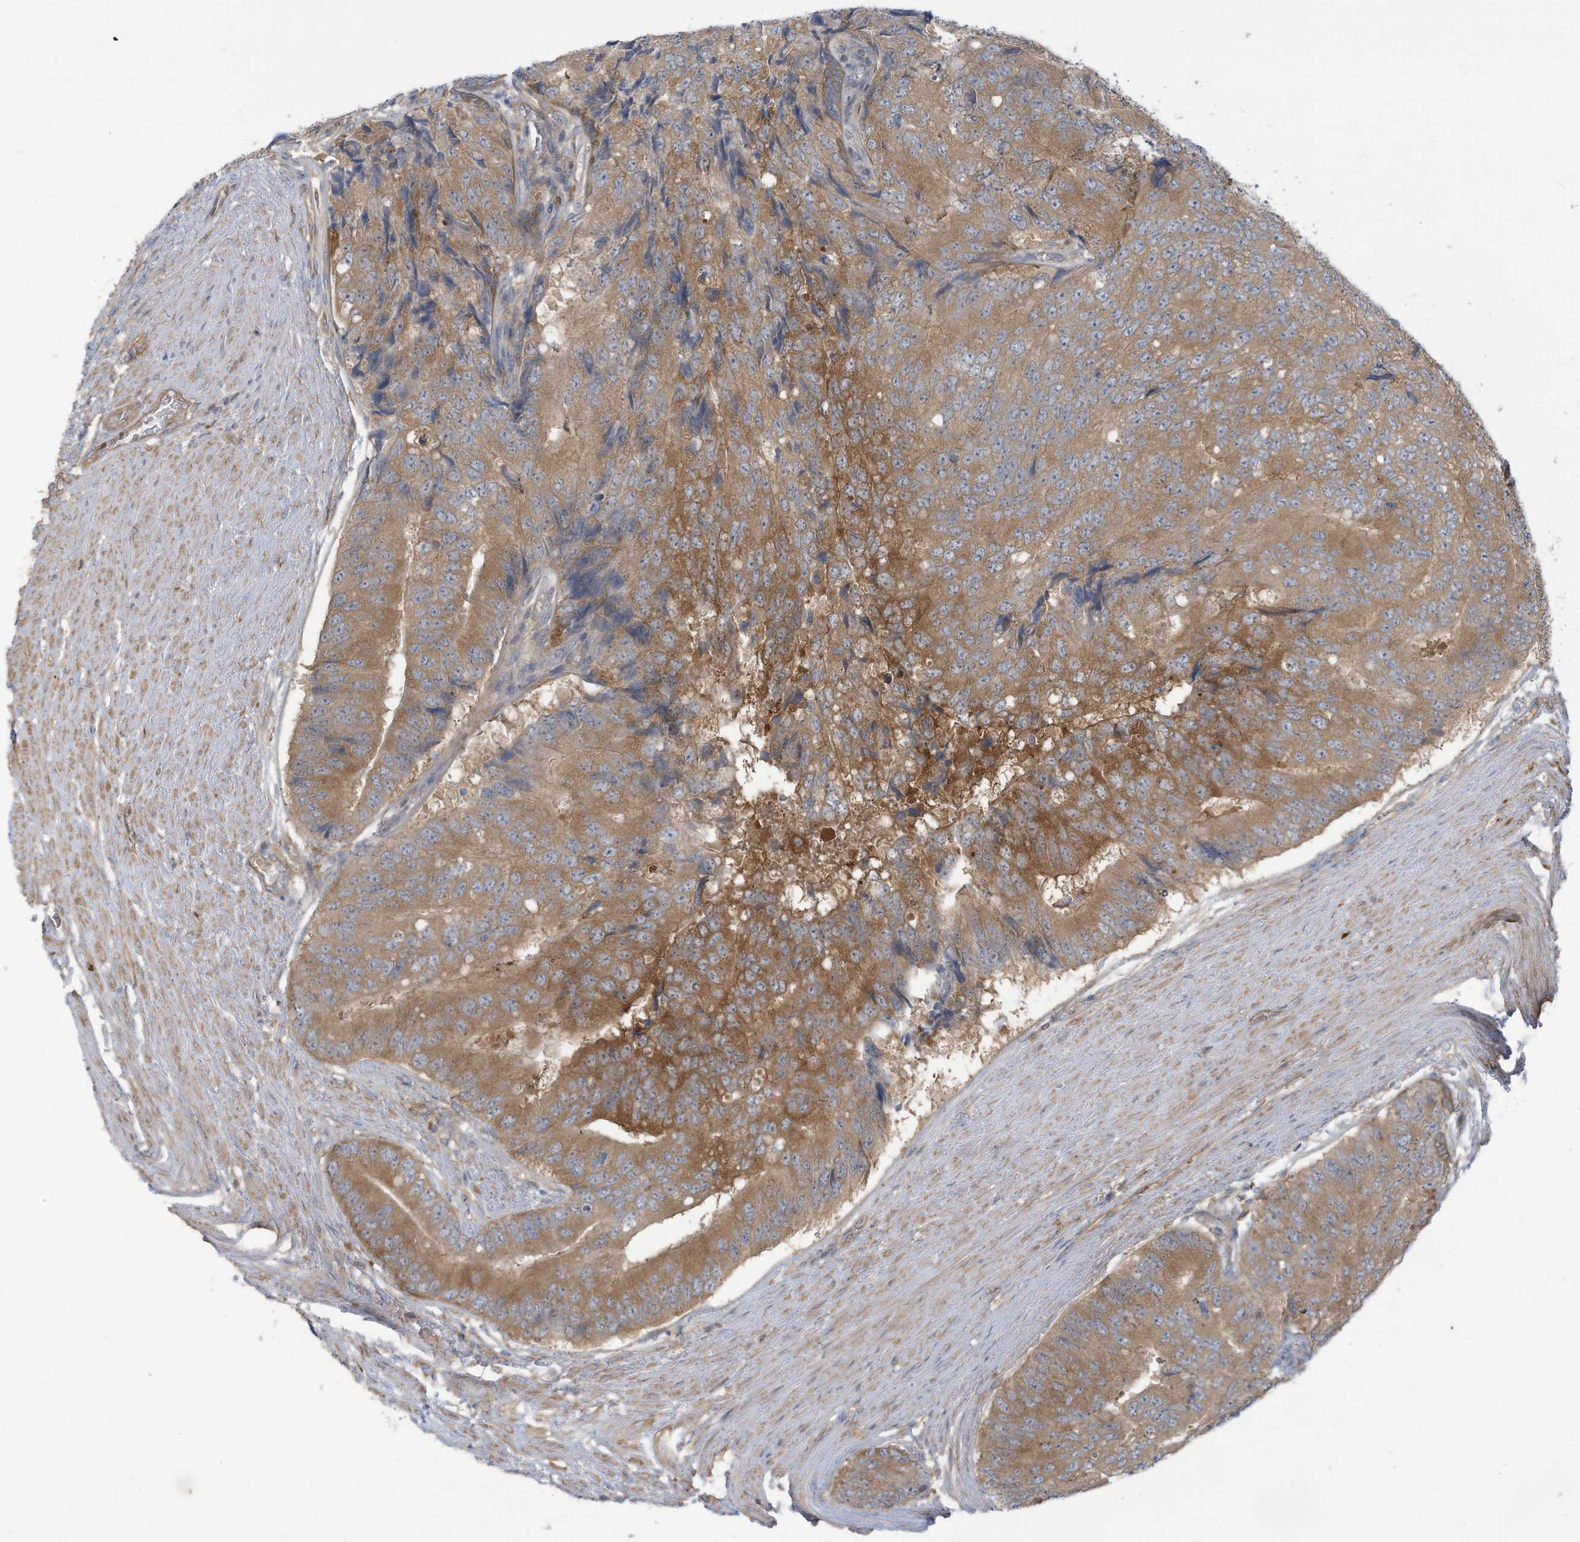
{"staining": {"intensity": "moderate", "quantity": ">75%", "location": "cytoplasmic/membranous"}, "tissue": "prostate cancer", "cell_type": "Tumor cells", "image_type": "cancer", "snomed": [{"axis": "morphology", "description": "Adenocarcinoma, High grade"}, {"axis": "topography", "description": "Prostate"}], "caption": "Protein expression analysis of human prostate cancer reveals moderate cytoplasmic/membranous expression in approximately >75% of tumor cells.", "gene": "ADI1", "patient": {"sex": "male", "age": 70}}